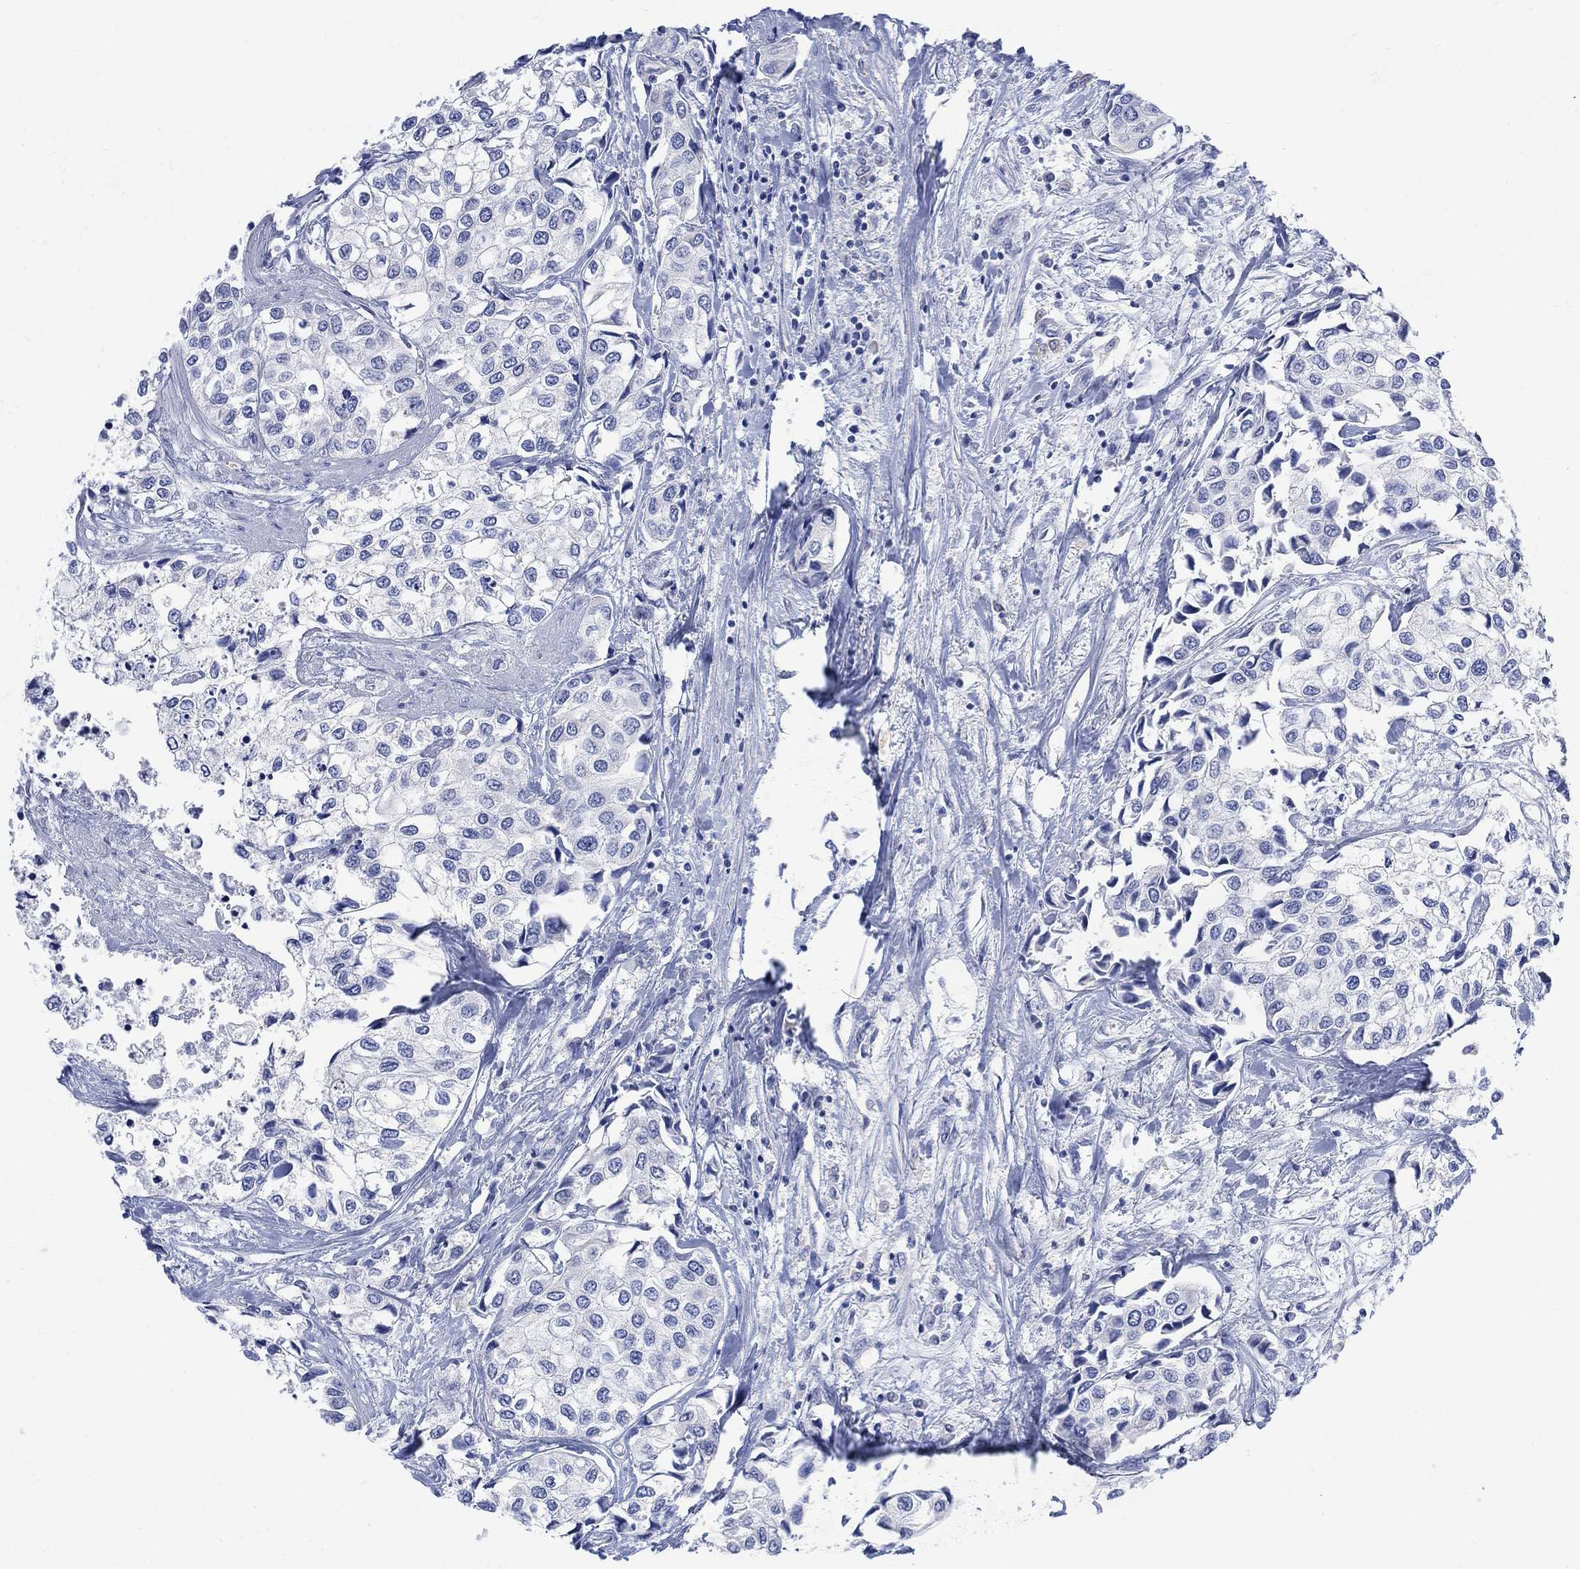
{"staining": {"intensity": "negative", "quantity": "none", "location": "none"}, "tissue": "urothelial cancer", "cell_type": "Tumor cells", "image_type": "cancer", "snomed": [{"axis": "morphology", "description": "Urothelial carcinoma, High grade"}, {"axis": "topography", "description": "Urinary bladder"}], "caption": "Tumor cells are negative for protein expression in human urothelial carcinoma (high-grade).", "gene": "FBP2", "patient": {"sex": "male", "age": 73}}